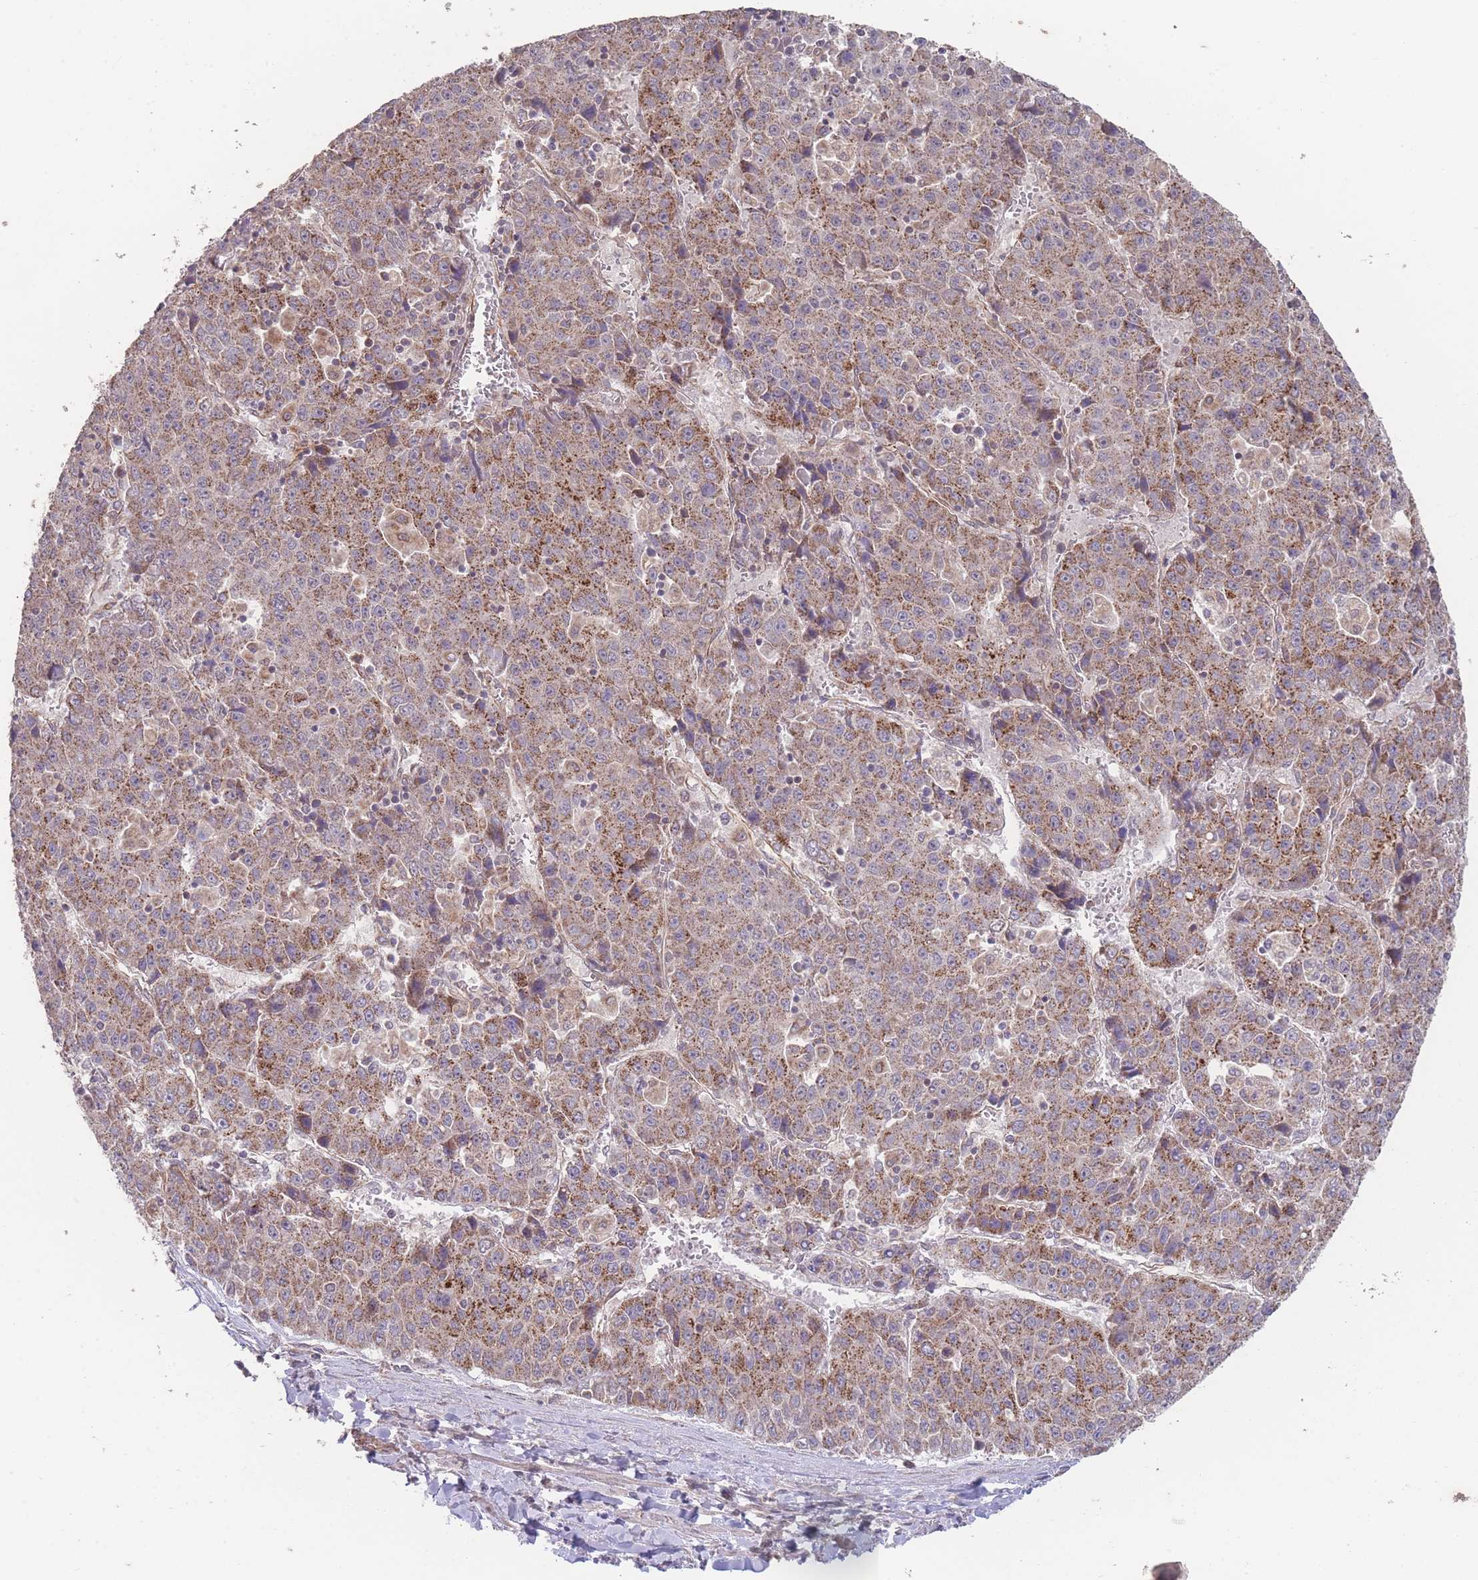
{"staining": {"intensity": "moderate", "quantity": ">75%", "location": "cytoplasmic/membranous"}, "tissue": "liver cancer", "cell_type": "Tumor cells", "image_type": "cancer", "snomed": [{"axis": "morphology", "description": "Carcinoma, Hepatocellular, NOS"}, {"axis": "topography", "description": "Liver"}], "caption": "About >75% of tumor cells in human liver cancer show moderate cytoplasmic/membranous protein positivity as visualized by brown immunohistochemical staining.", "gene": "PXMP4", "patient": {"sex": "female", "age": 53}}